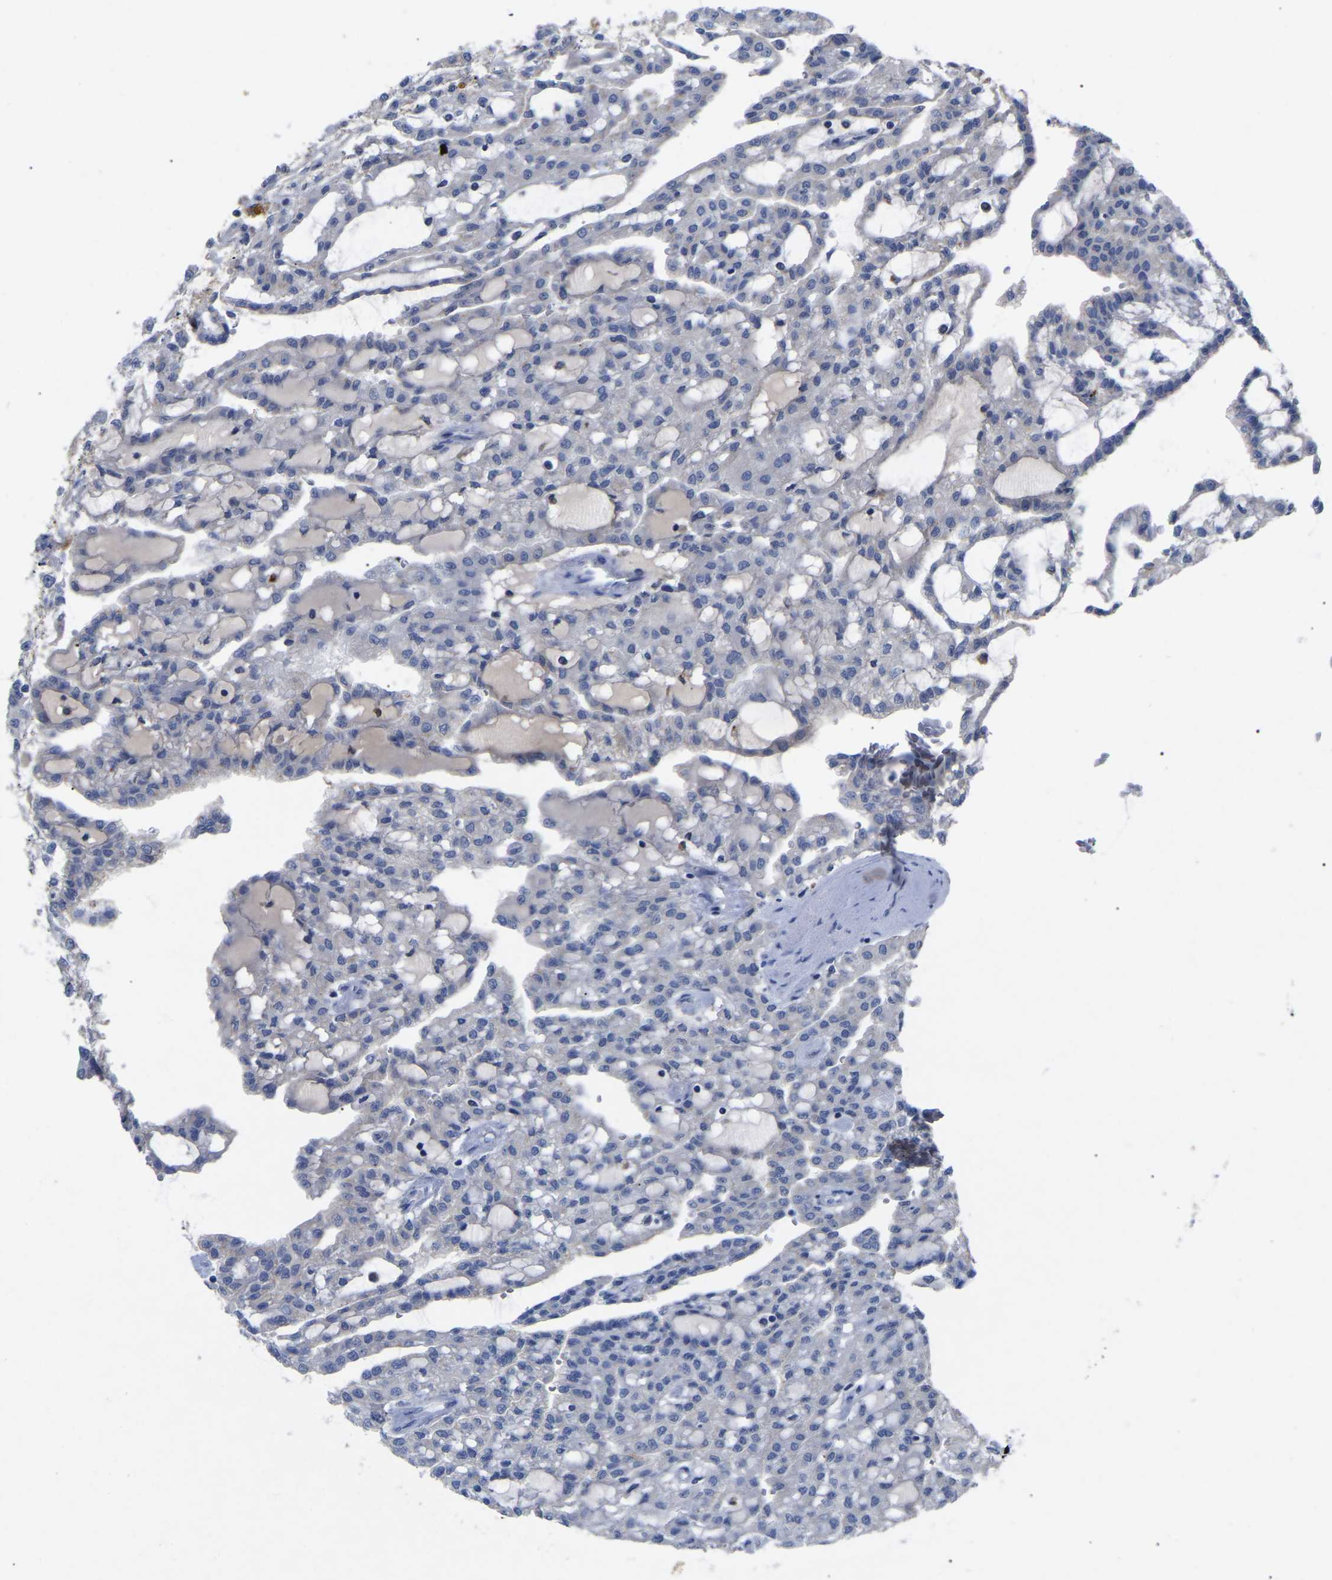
{"staining": {"intensity": "negative", "quantity": "none", "location": "none"}, "tissue": "renal cancer", "cell_type": "Tumor cells", "image_type": "cancer", "snomed": [{"axis": "morphology", "description": "Adenocarcinoma, NOS"}, {"axis": "topography", "description": "Kidney"}], "caption": "This is an immunohistochemistry (IHC) image of renal adenocarcinoma. There is no staining in tumor cells.", "gene": "SMPD2", "patient": {"sex": "male", "age": 63}}